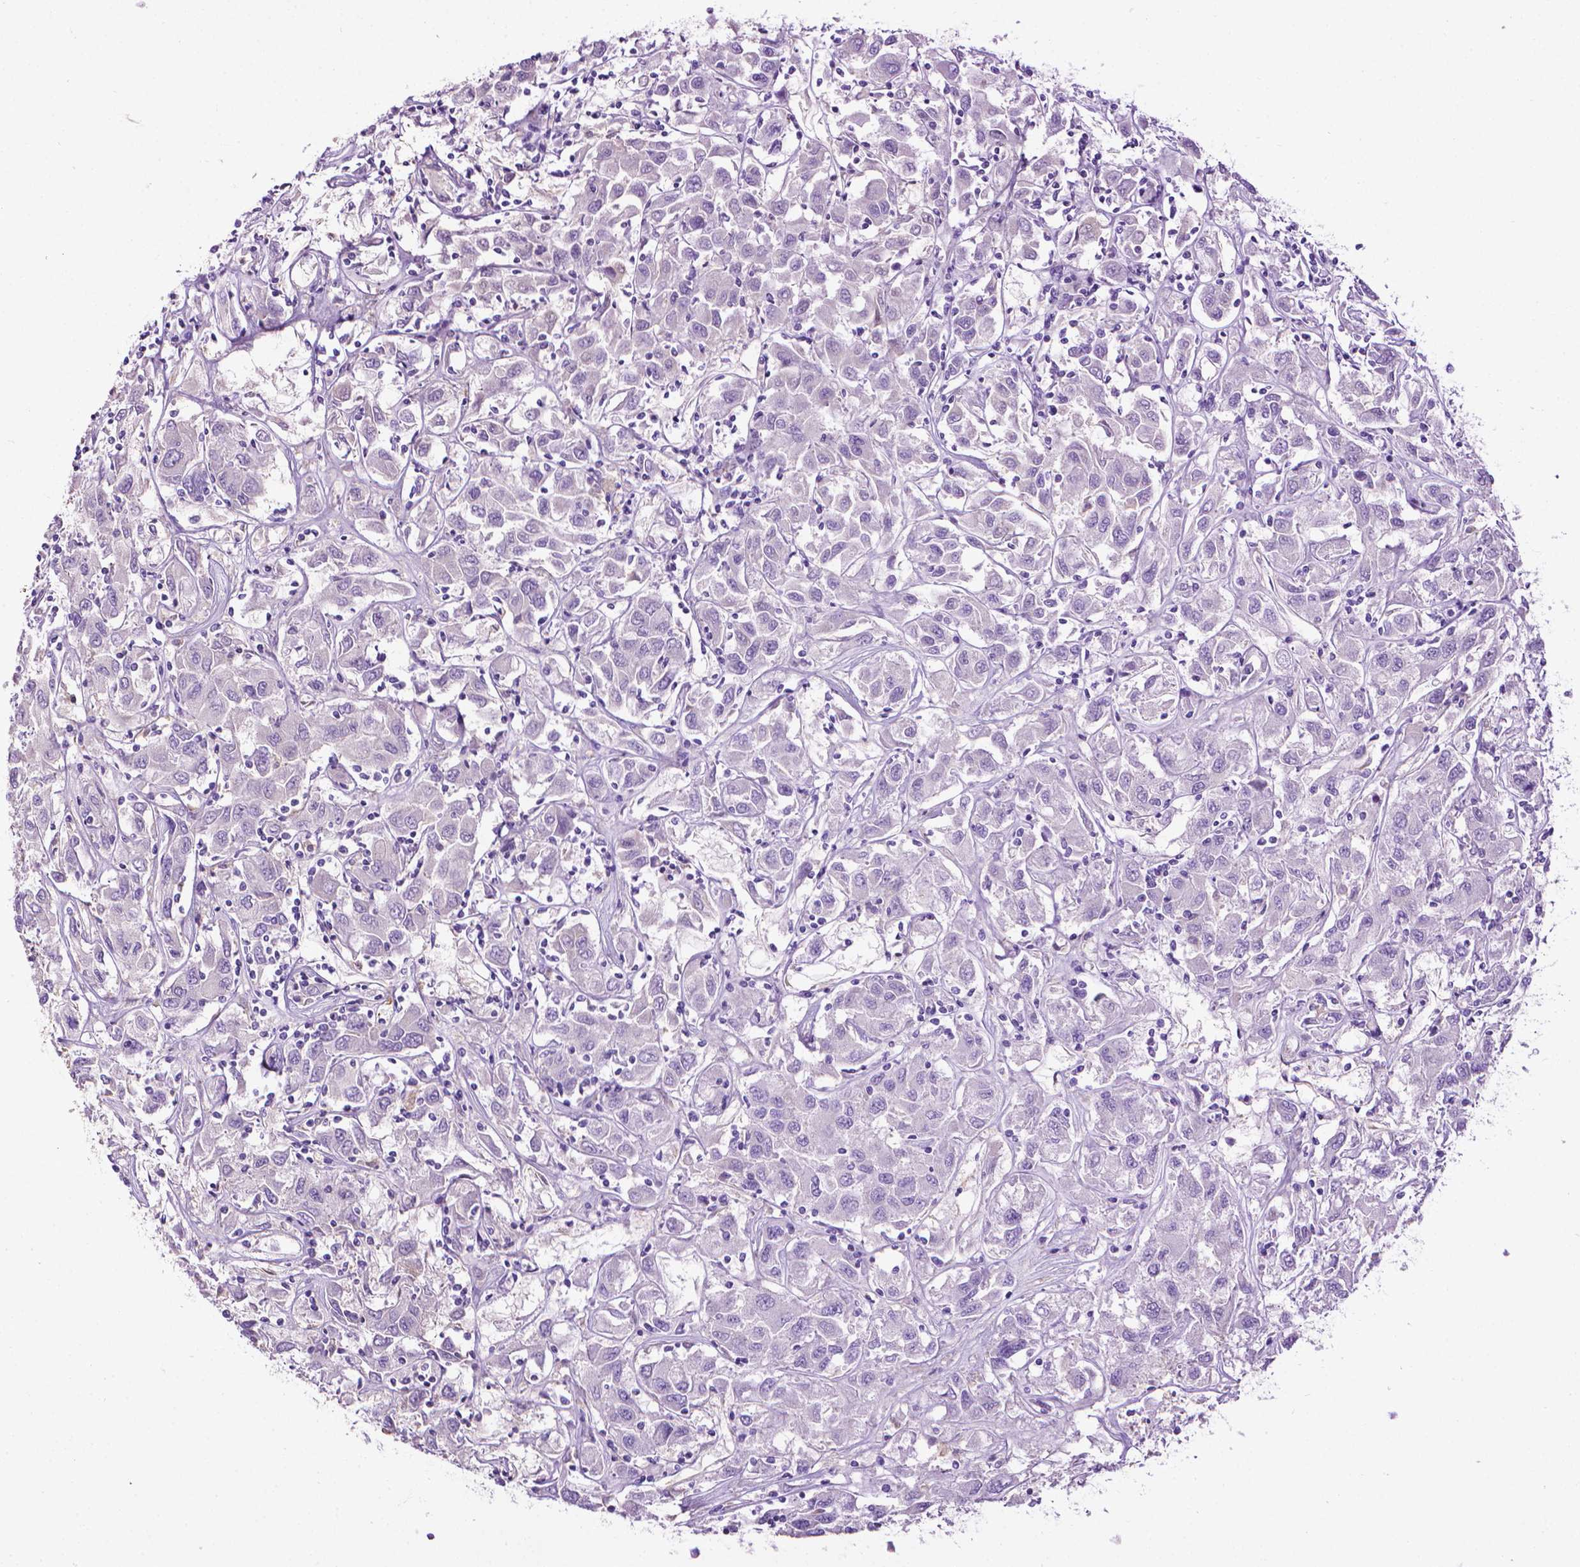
{"staining": {"intensity": "negative", "quantity": "none", "location": "none"}, "tissue": "renal cancer", "cell_type": "Tumor cells", "image_type": "cancer", "snomed": [{"axis": "morphology", "description": "Adenocarcinoma, NOS"}, {"axis": "topography", "description": "Kidney"}], "caption": "Image shows no significant protein positivity in tumor cells of adenocarcinoma (renal).", "gene": "AQP10", "patient": {"sex": "female", "age": 76}}